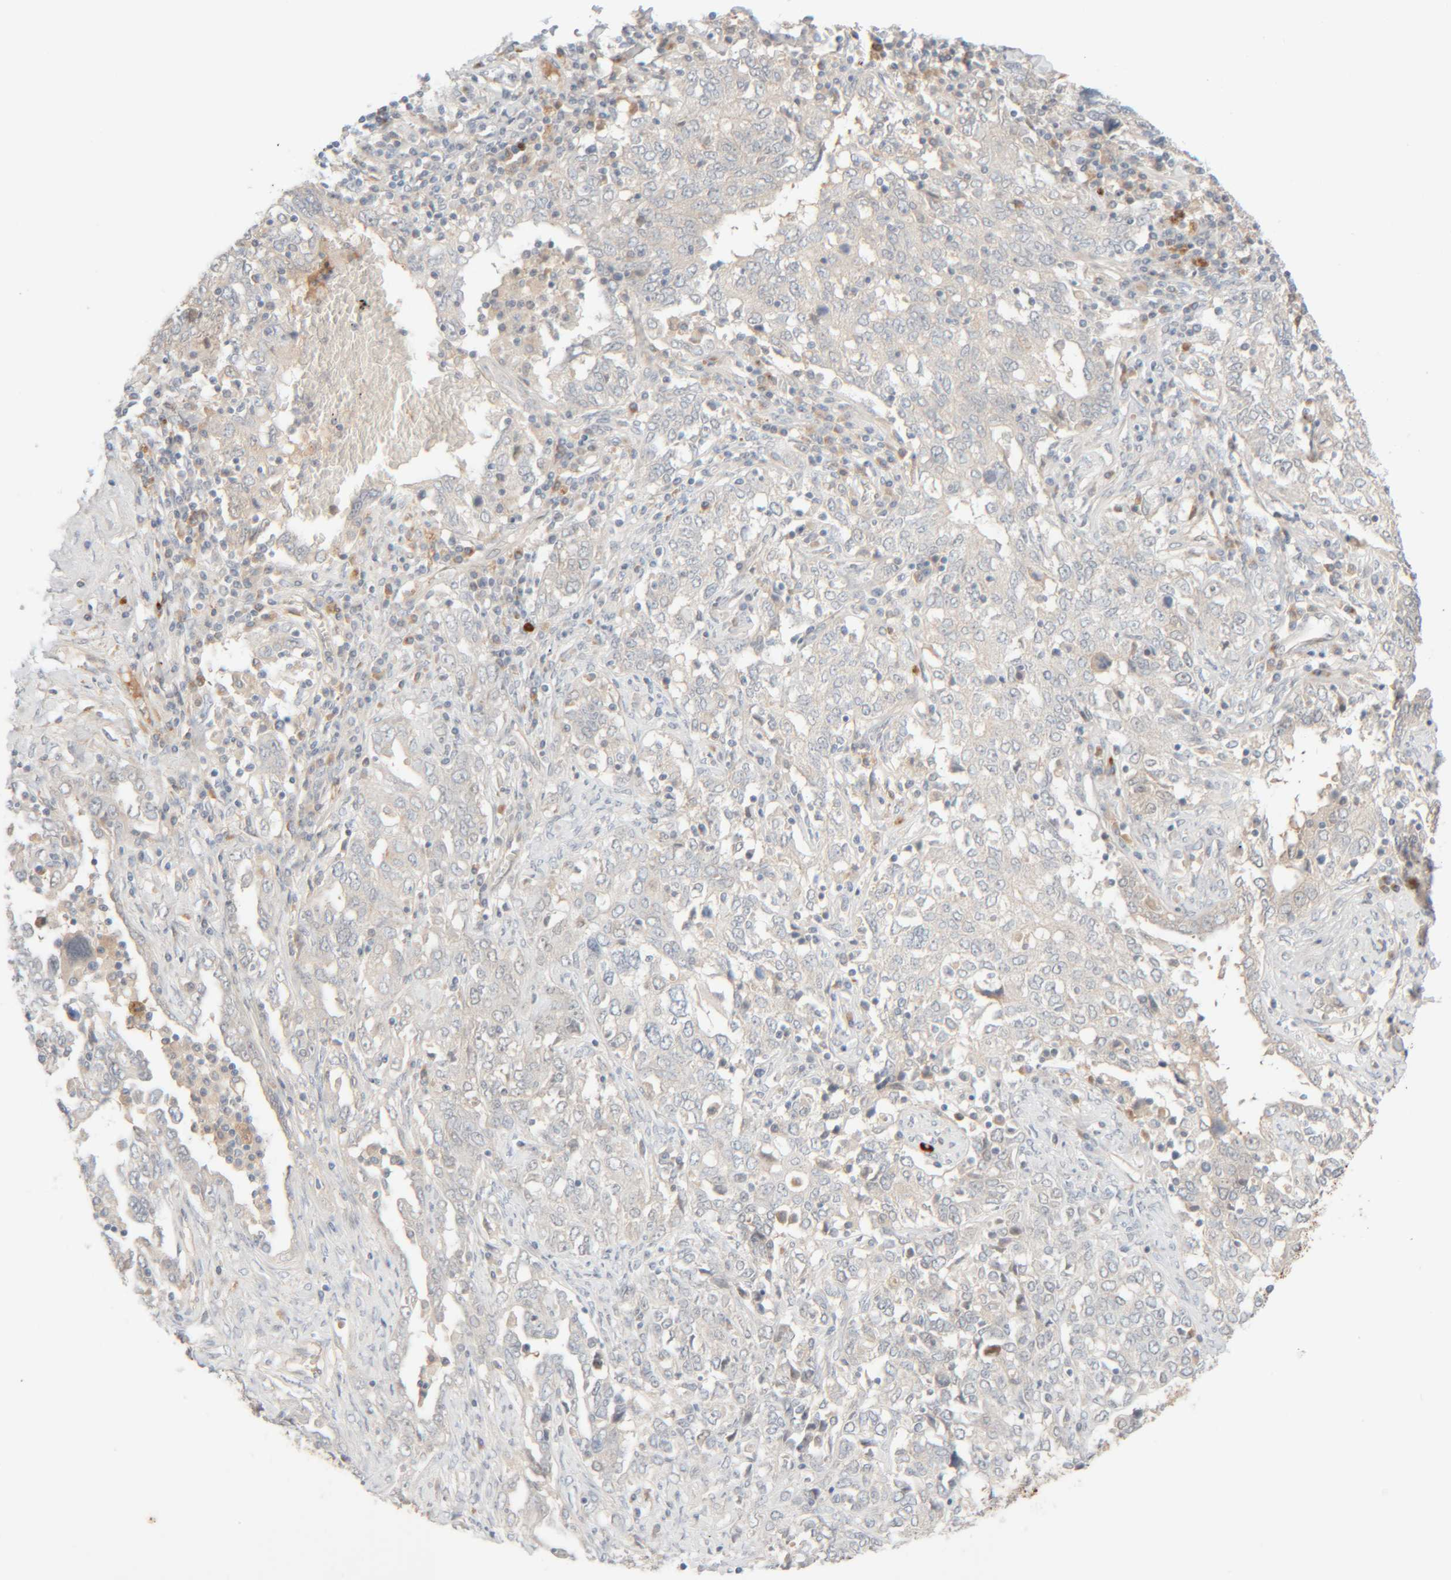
{"staining": {"intensity": "negative", "quantity": "none", "location": "none"}, "tissue": "ovarian cancer", "cell_type": "Tumor cells", "image_type": "cancer", "snomed": [{"axis": "morphology", "description": "Carcinoma, endometroid"}, {"axis": "topography", "description": "Ovary"}], "caption": "This is an immunohistochemistry histopathology image of ovarian cancer. There is no staining in tumor cells.", "gene": "CHKA", "patient": {"sex": "female", "age": 62}}